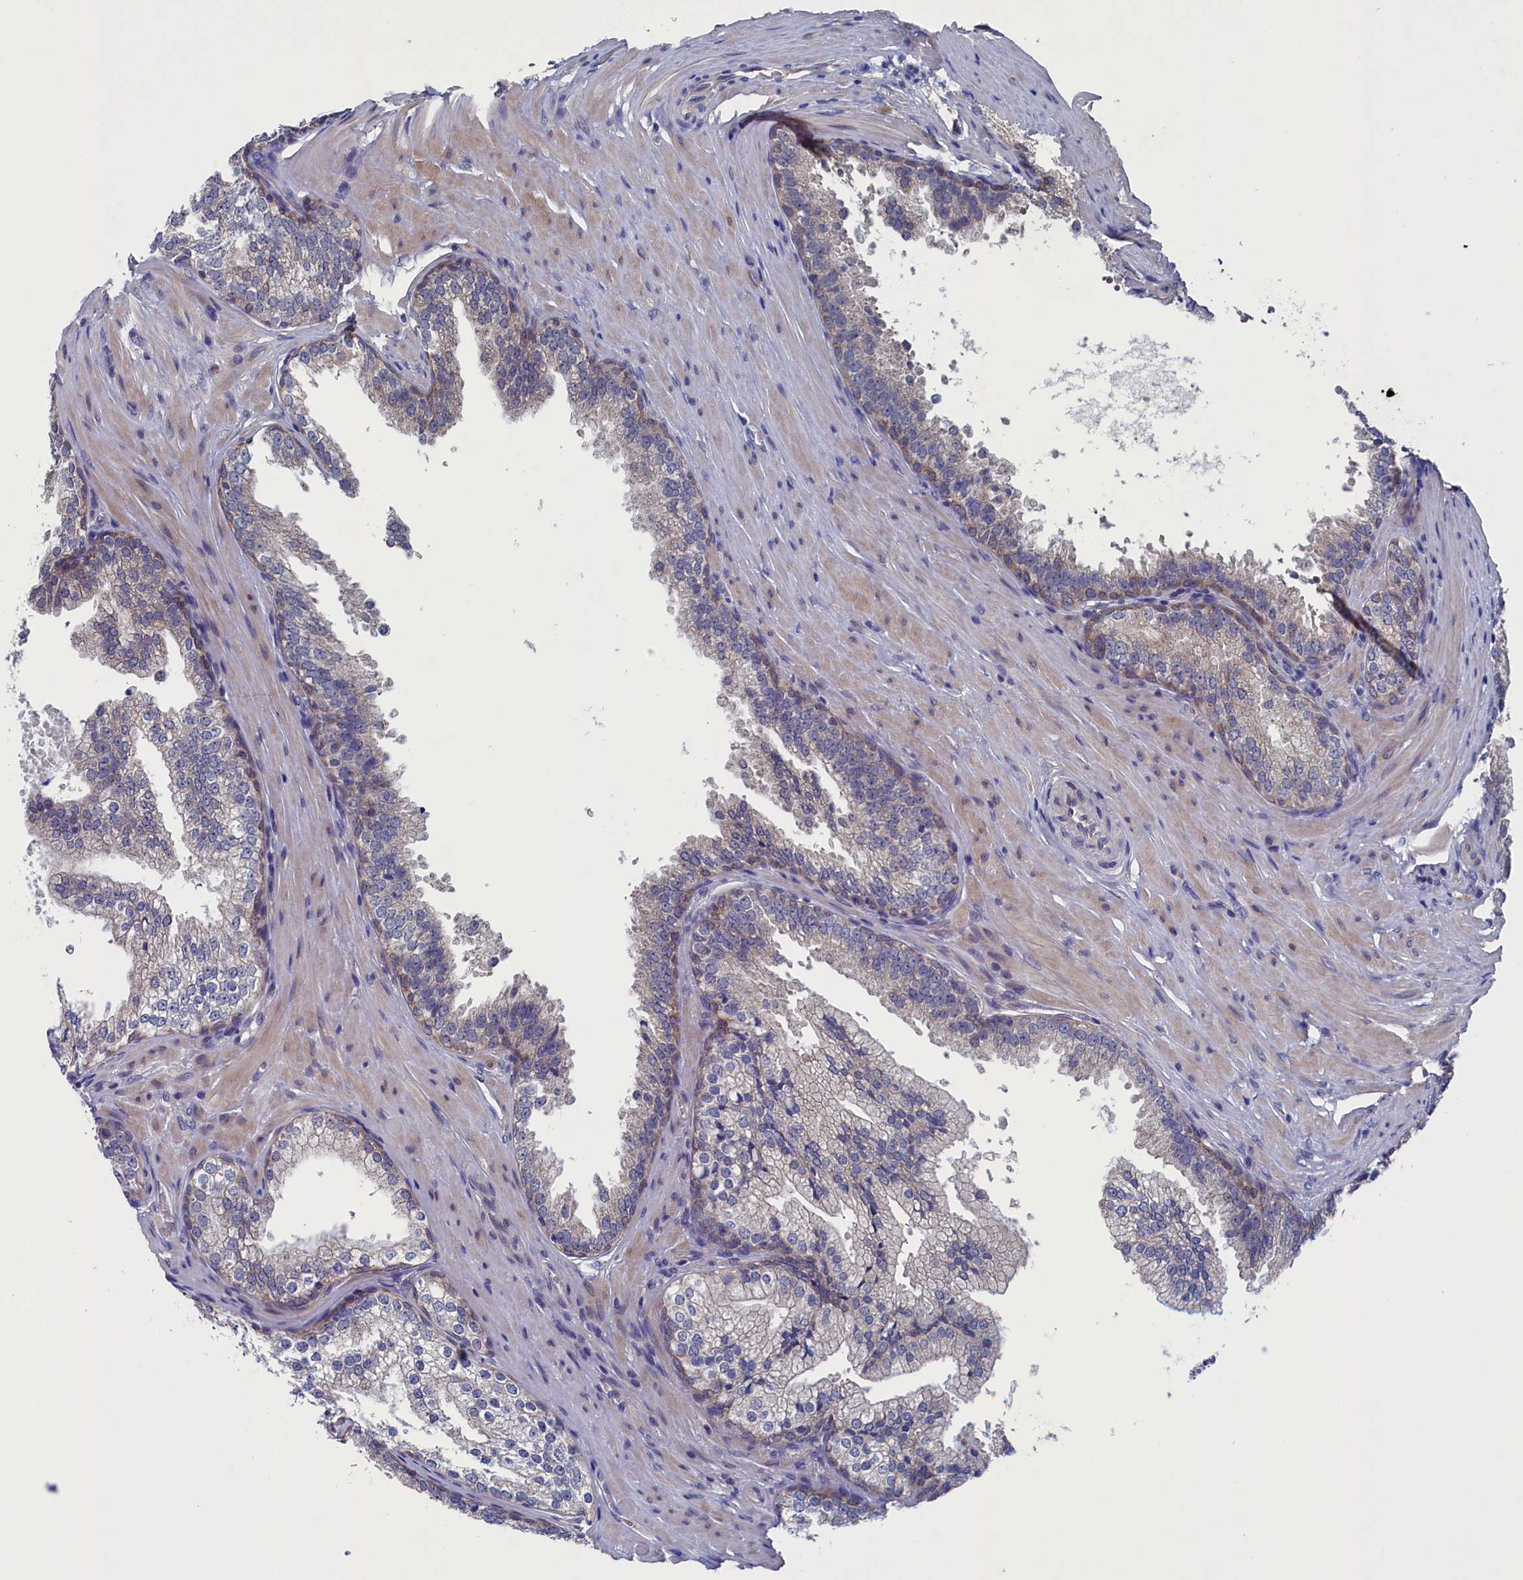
{"staining": {"intensity": "weak", "quantity": "<25%", "location": "cytoplasmic/membranous"}, "tissue": "prostate", "cell_type": "Glandular cells", "image_type": "normal", "snomed": [{"axis": "morphology", "description": "Normal tissue, NOS"}, {"axis": "topography", "description": "Prostate"}], "caption": "The IHC photomicrograph has no significant staining in glandular cells of prostate. The staining was performed using DAB to visualize the protein expression in brown, while the nuclei were stained in blue with hematoxylin (Magnification: 20x).", "gene": "SPATA13", "patient": {"sex": "male", "age": 60}}